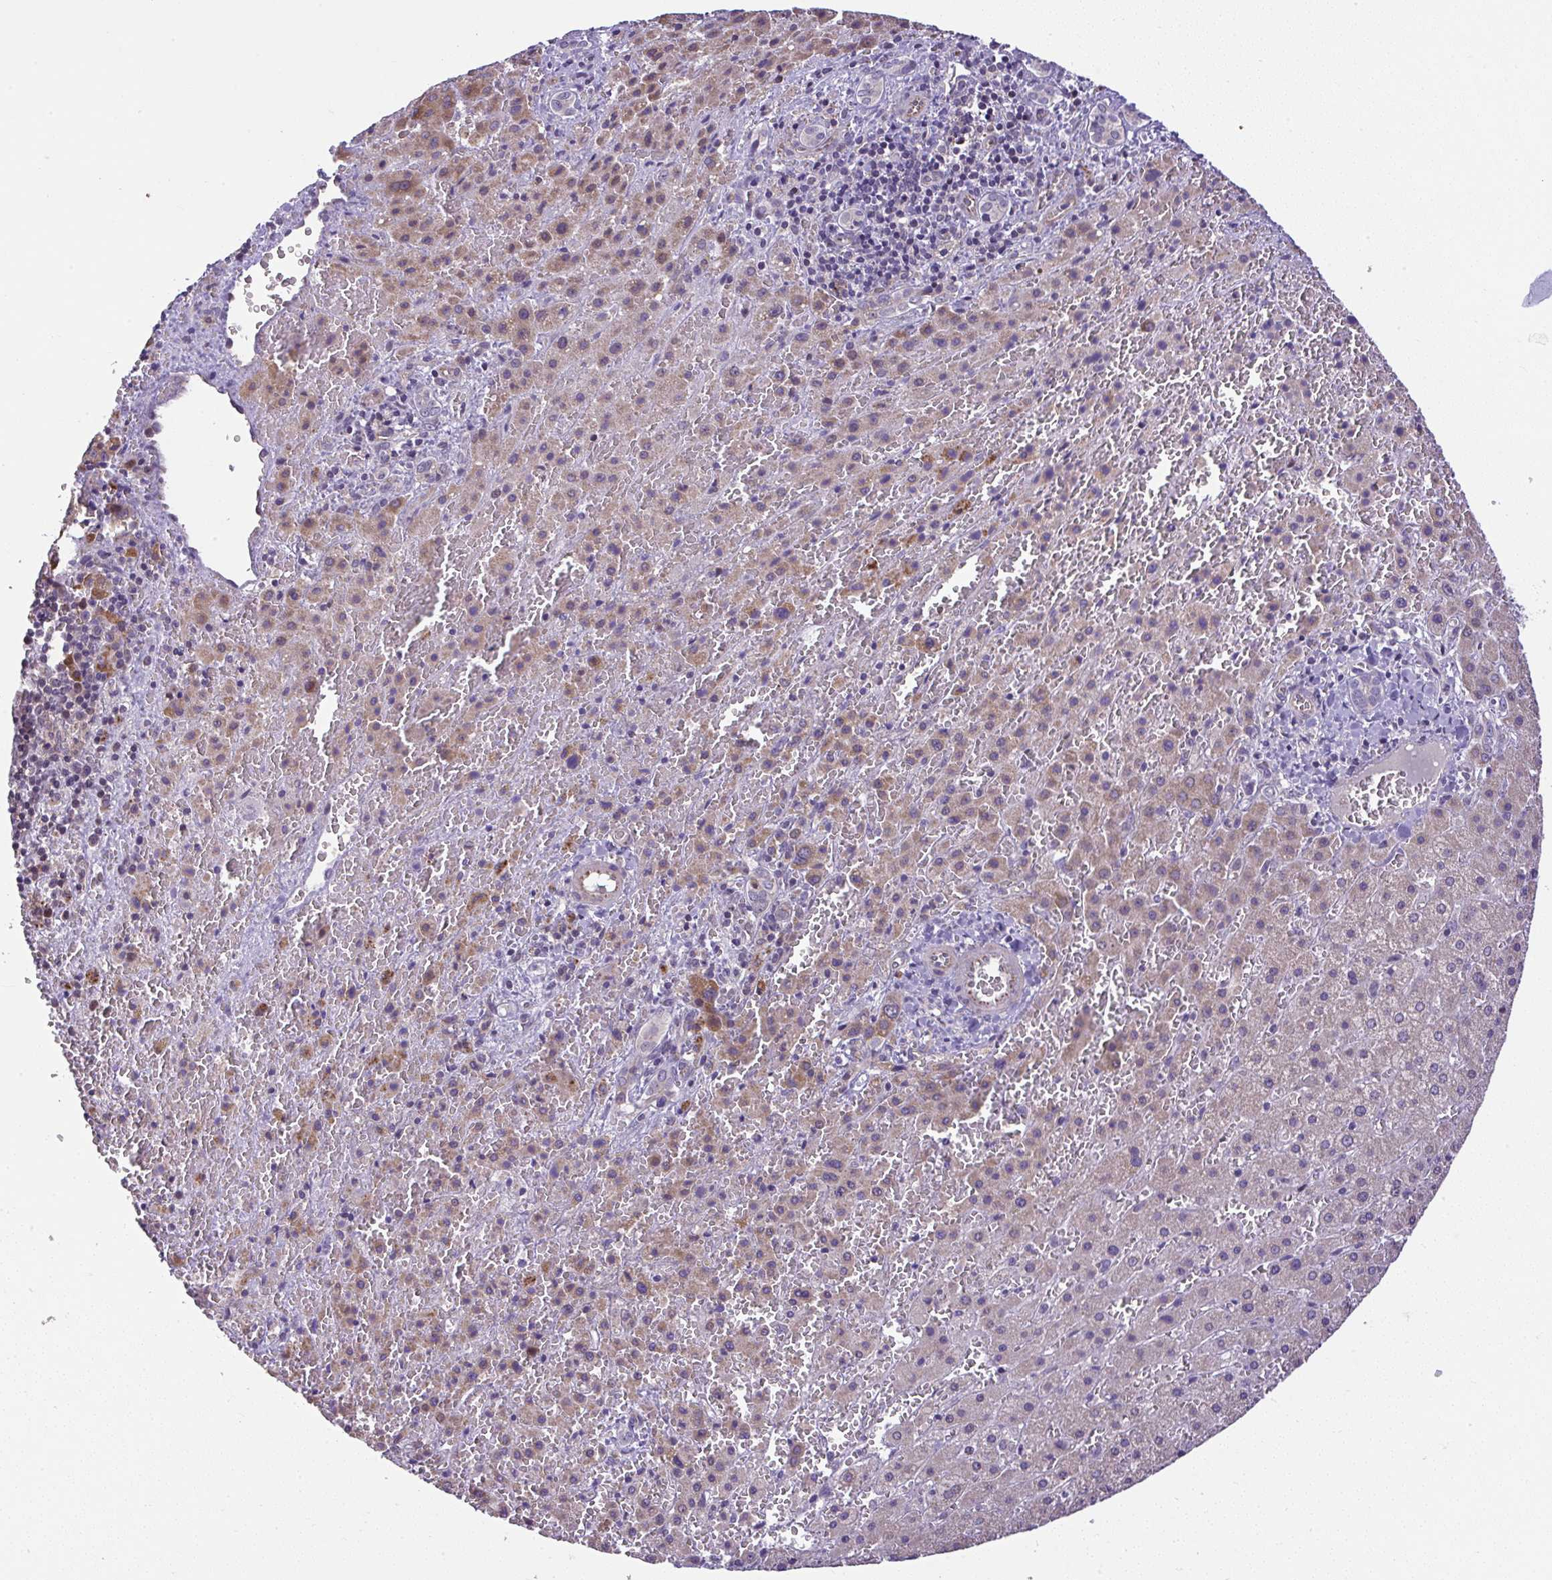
{"staining": {"intensity": "strong", "quantity": "<25%", "location": "nuclear"}, "tissue": "liver cancer", "cell_type": "Tumor cells", "image_type": "cancer", "snomed": [{"axis": "morphology", "description": "Carcinoma, Hepatocellular, NOS"}, {"axis": "topography", "description": "Liver"}], "caption": "Immunohistochemistry photomicrograph of neoplastic tissue: liver cancer (hepatocellular carcinoma) stained using IHC reveals medium levels of strong protein expression localized specifically in the nuclear of tumor cells, appearing as a nuclear brown color.", "gene": "CHIA", "patient": {"sex": "male", "age": 27}}